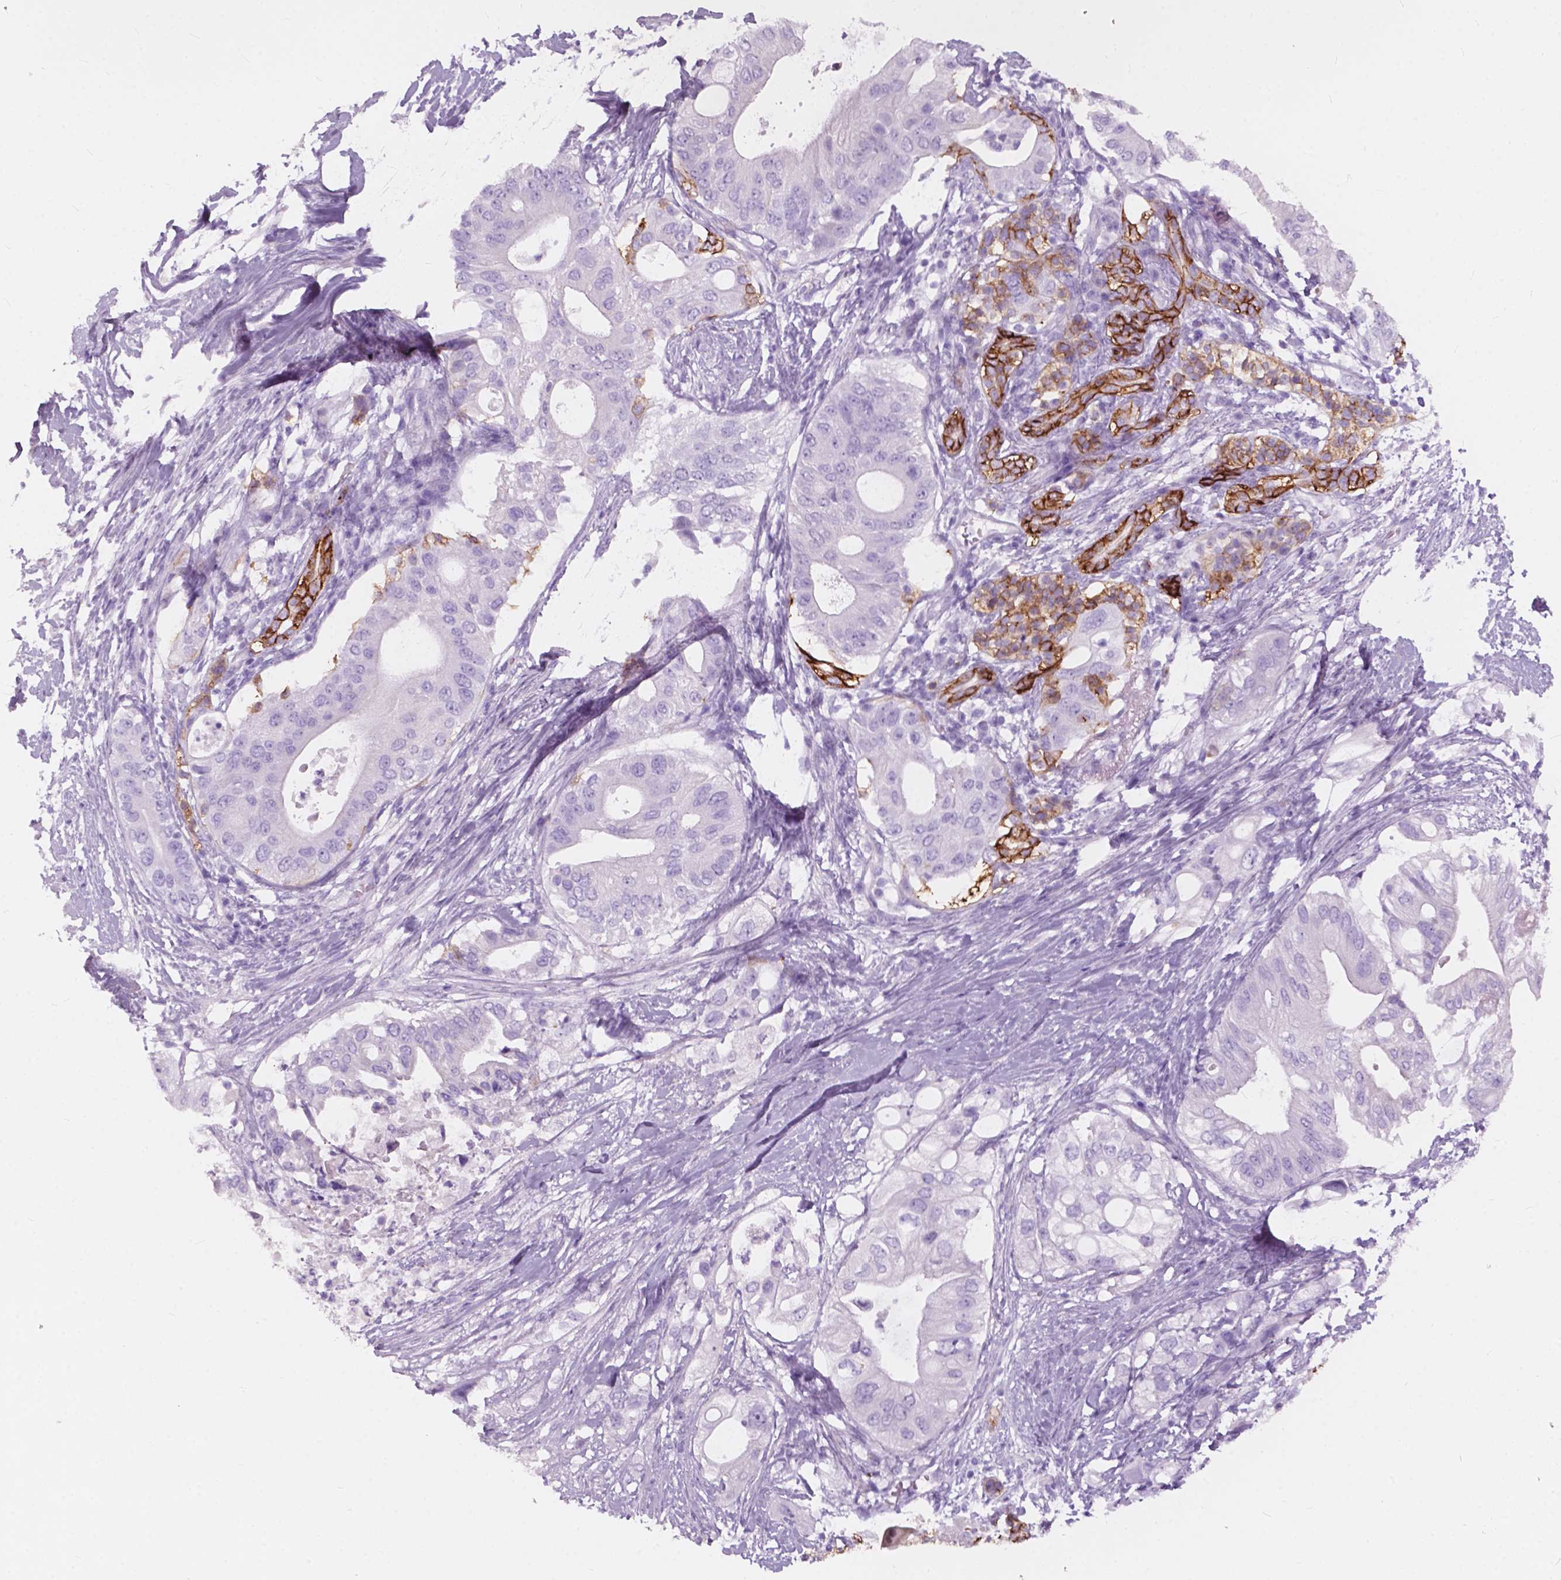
{"staining": {"intensity": "negative", "quantity": "none", "location": "none"}, "tissue": "pancreatic cancer", "cell_type": "Tumor cells", "image_type": "cancer", "snomed": [{"axis": "morphology", "description": "Adenocarcinoma, NOS"}, {"axis": "topography", "description": "Pancreas"}], "caption": "Tumor cells show no significant positivity in pancreatic cancer (adenocarcinoma). (Stains: DAB immunohistochemistry with hematoxylin counter stain, Microscopy: brightfield microscopy at high magnification).", "gene": "FXYD2", "patient": {"sex": "female", "age": 72}}